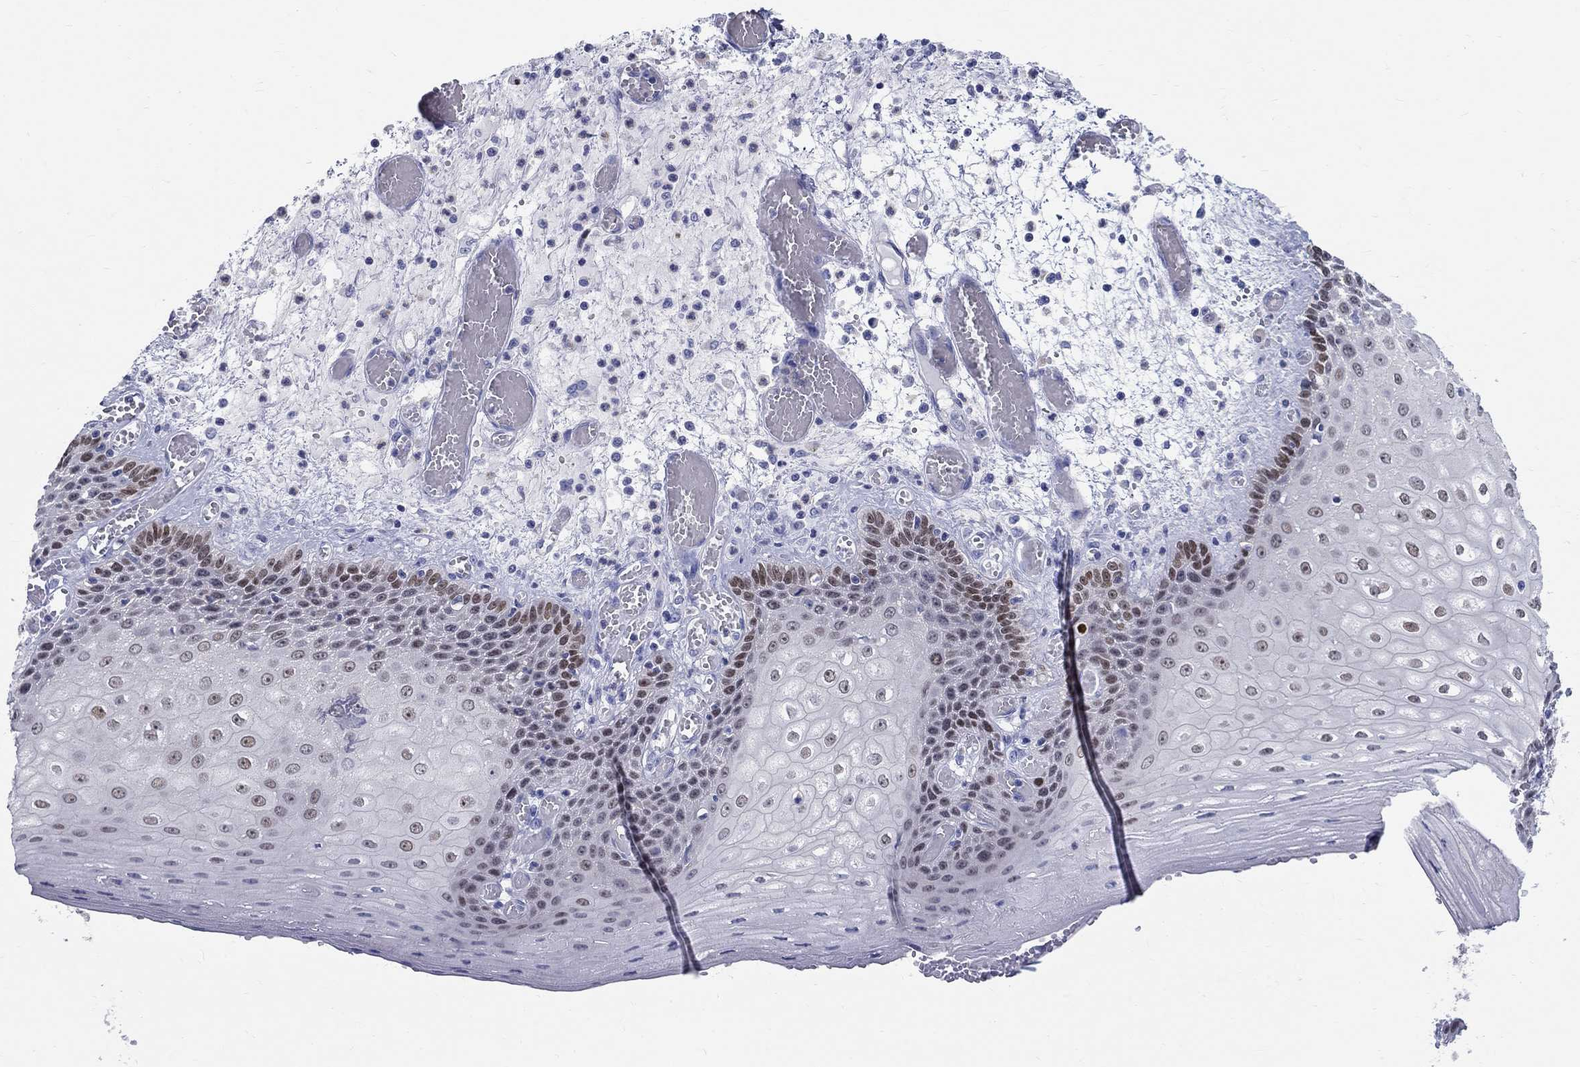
{"staining": {"intensity": "moderate", "quantity": "25%-75%", "location": "nuclear"}, "tissue": "esophagus", "cell_type": "Squamous epithelial cells", "image_type": "normal", "snomed": [{"axis": "morphology", "description": "Normal tissue, NOS"}, {"axis": "topography", "description": "Esophagus"}], "caption": "A medium amount of moderate nuclear staining is appreciated in about 25%-75% of squamous epithelial cells in unremarkable esophagus.", "gene": "SOX2", "patient": {"sex": "male", "age": 58}}